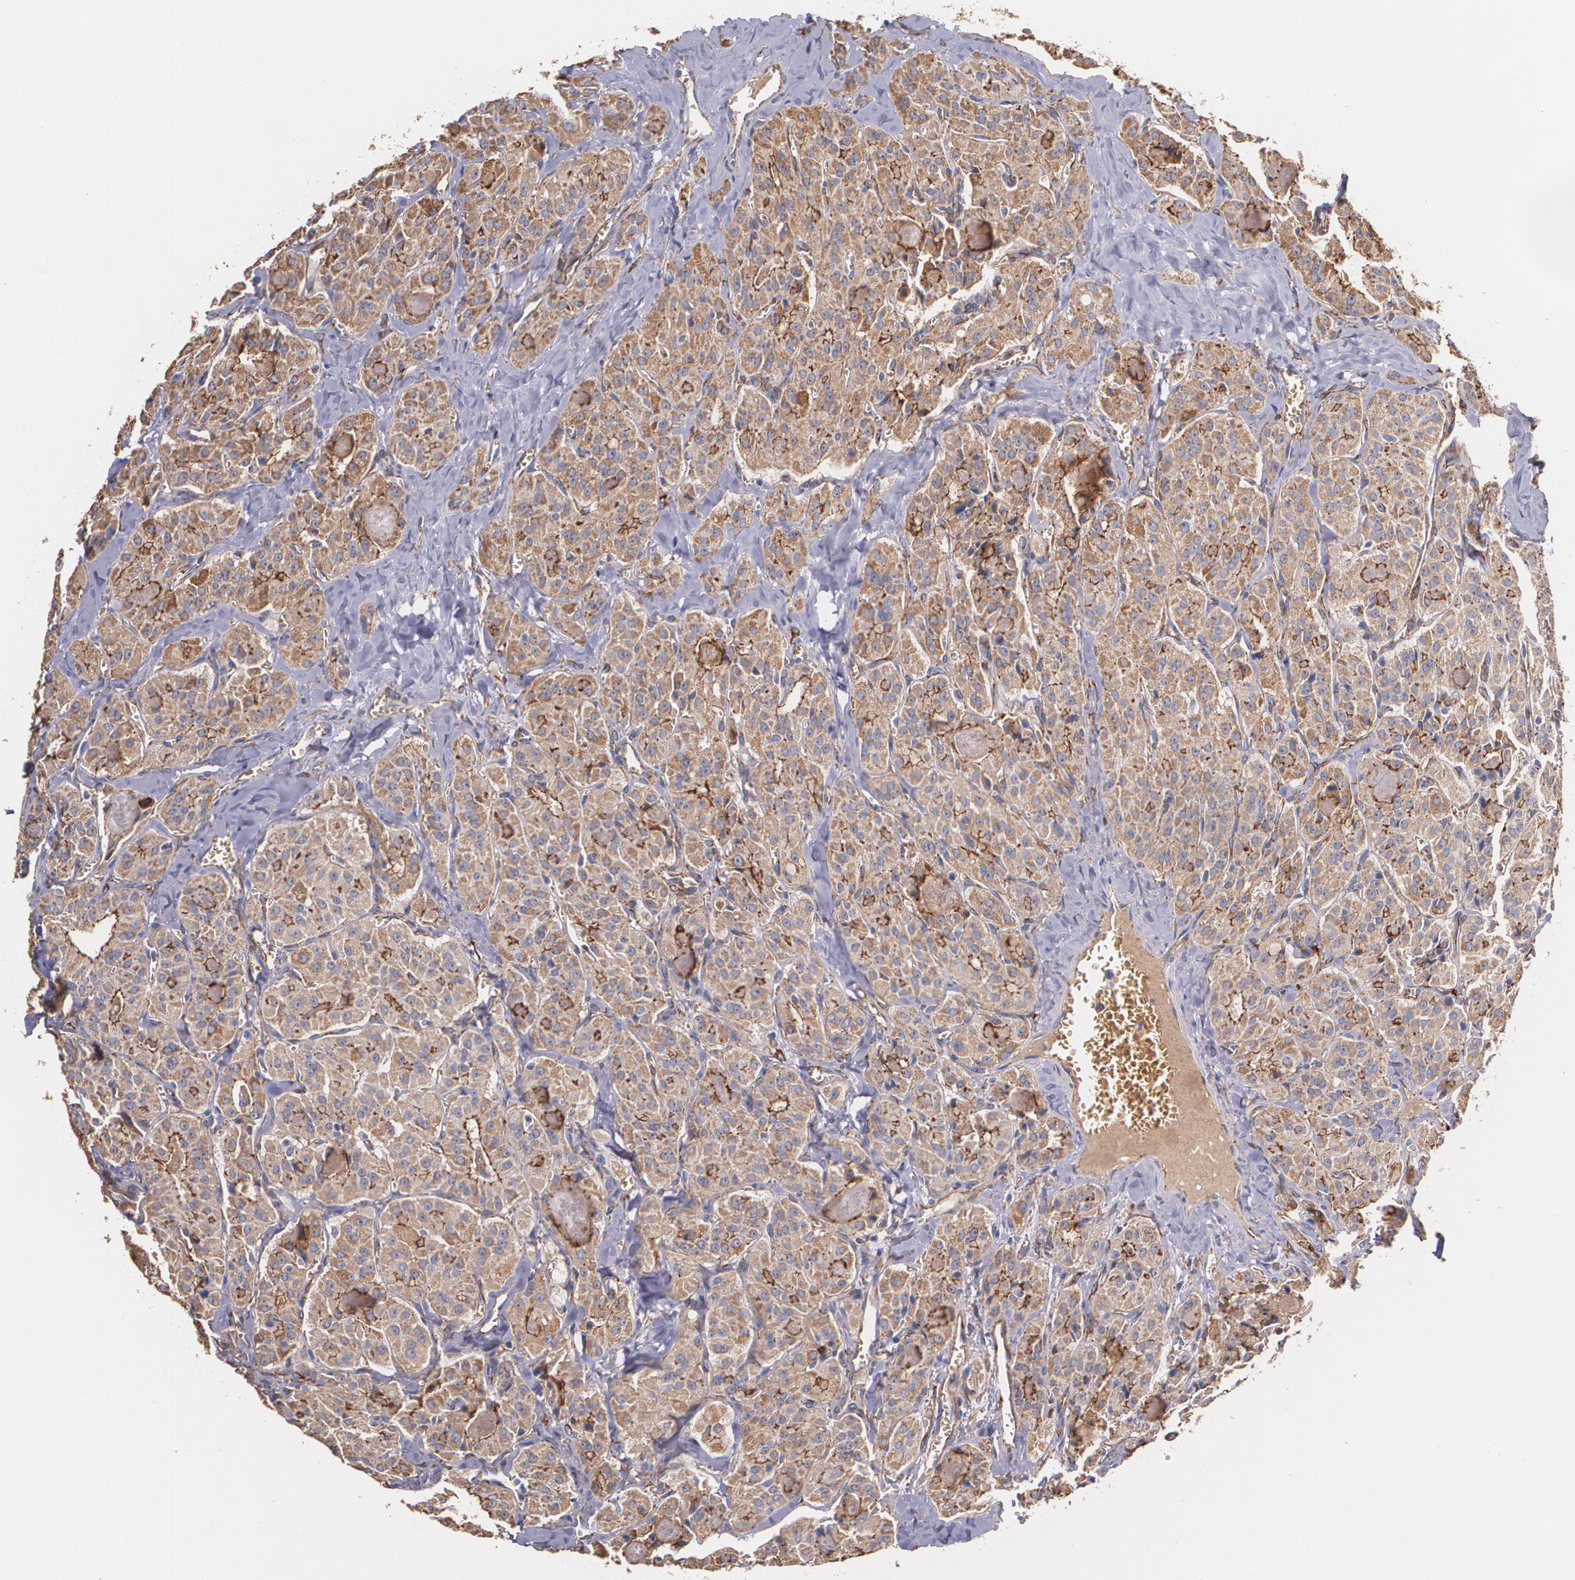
{"staining": {"intensity": "moderate", "quantity": ">75%", "location": "cytoplasmic/membranous"}, "tissue": "thyroid cancer", "cell_type": "Tumor cells", "image_type": "cancer", "snomed": [{"axis": "morphology", "description": "Carcinoma, NOS"}, {"axis": "topography", "description": "Thyroid gland"}], "caption": "Tumor cells demonstrate moderate cytoplasmic/membranous positivity in approximately >75% of cells in thyroid cancer (carcinoma). (brown staining indicates protein expression, while blue staining denotes nuclei).", "gene": "TJP1", "patient": {"sex": "male", "age": 76}}